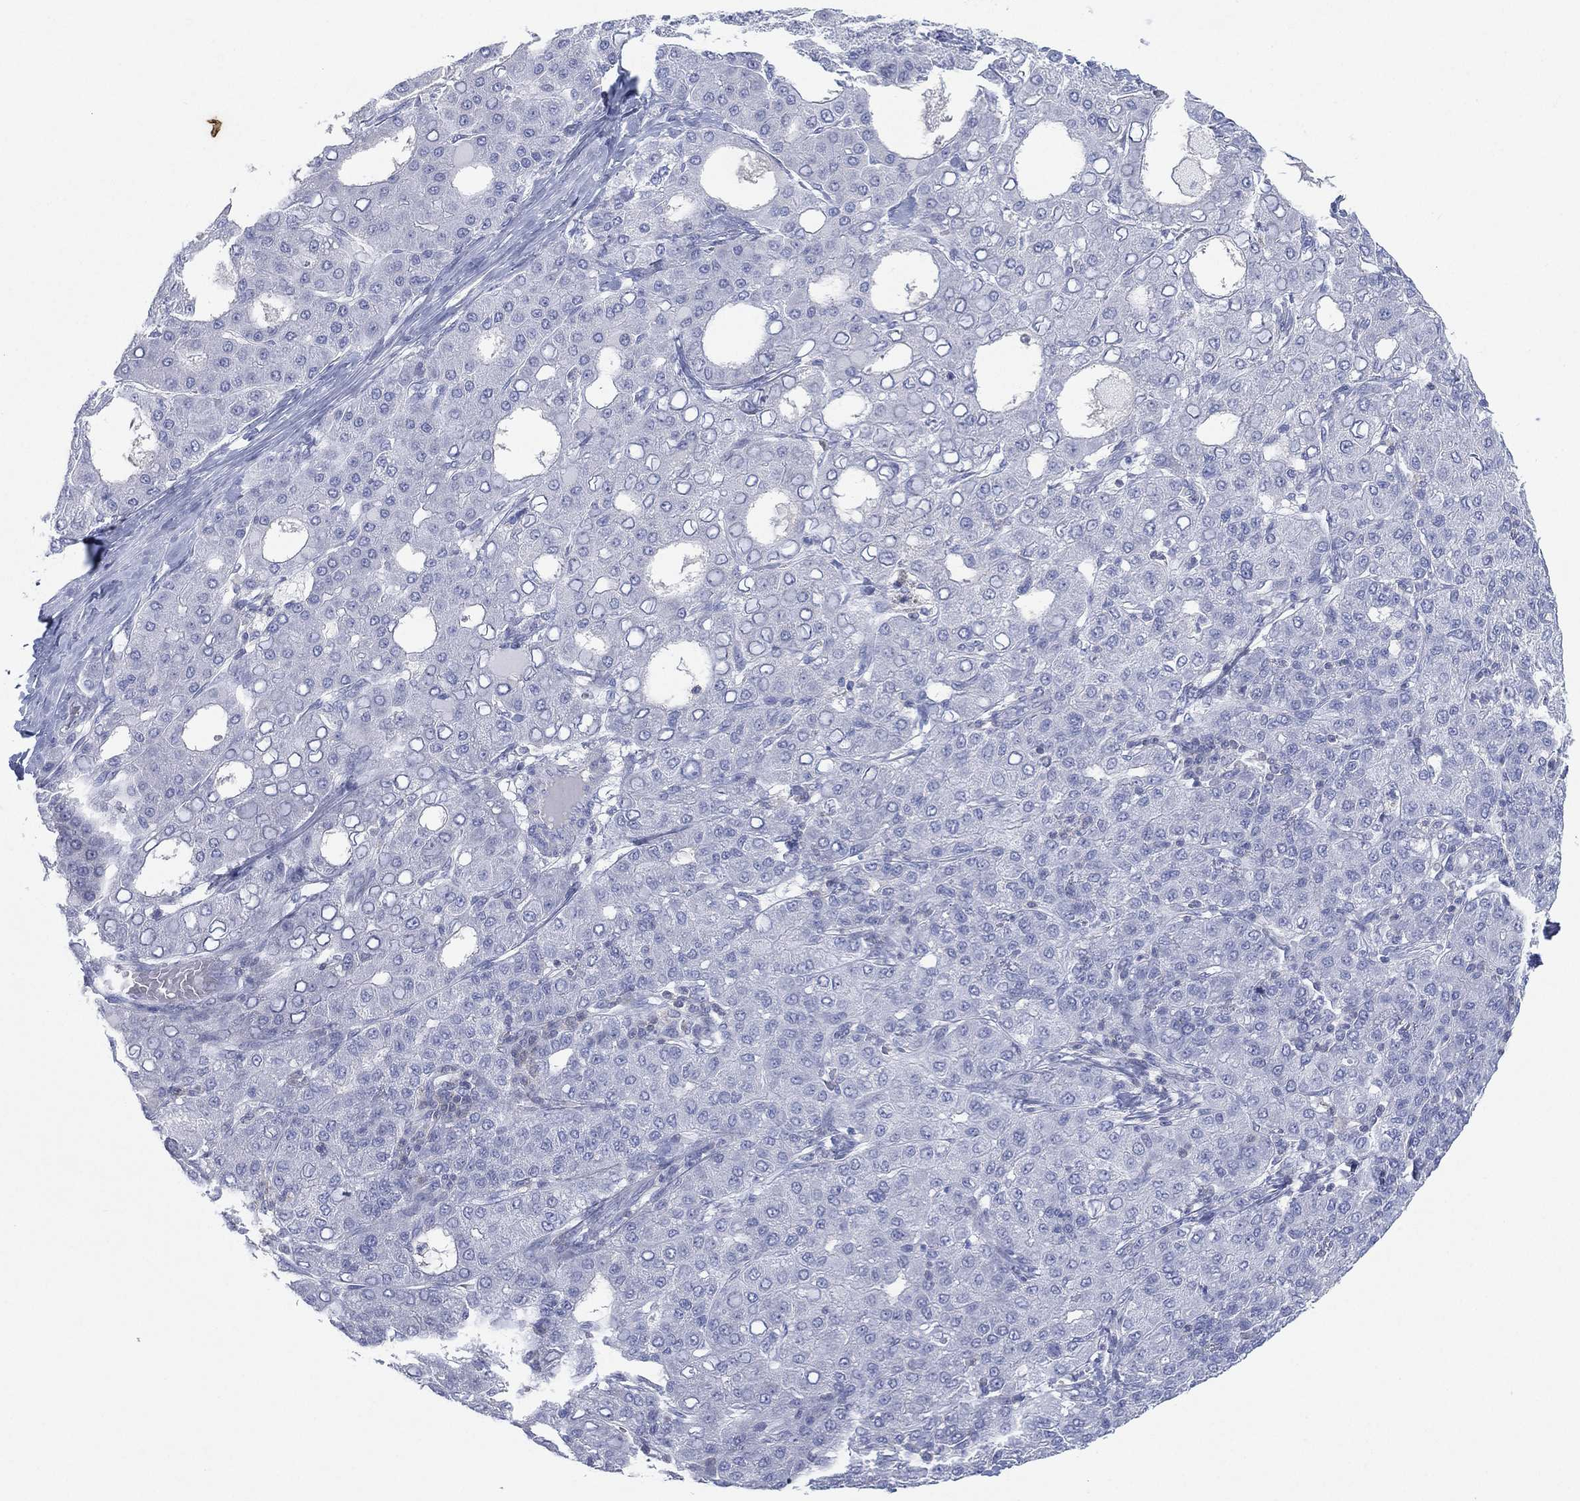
{"staining": {"intensity": "negative", "quantity": "none", "location": "none"}, "tissue": "liver cancer", "cell_type": "Tumor cells", "image_type": "cancer", "snomed": [{"axis": "morphology", "description": "Carcinoma, Hepatocellular, NOS"}, {"axis": "topography", "description": "Liver"}], "caption": "Immunohistochemistry (IHC) micrograph of human liver hepatocellular carcinoma stained for a protein (brown), which shows no staining in tumor cells.", "gene": "SEPTIN1", "patient": {"sex": "male", "age": 65}}